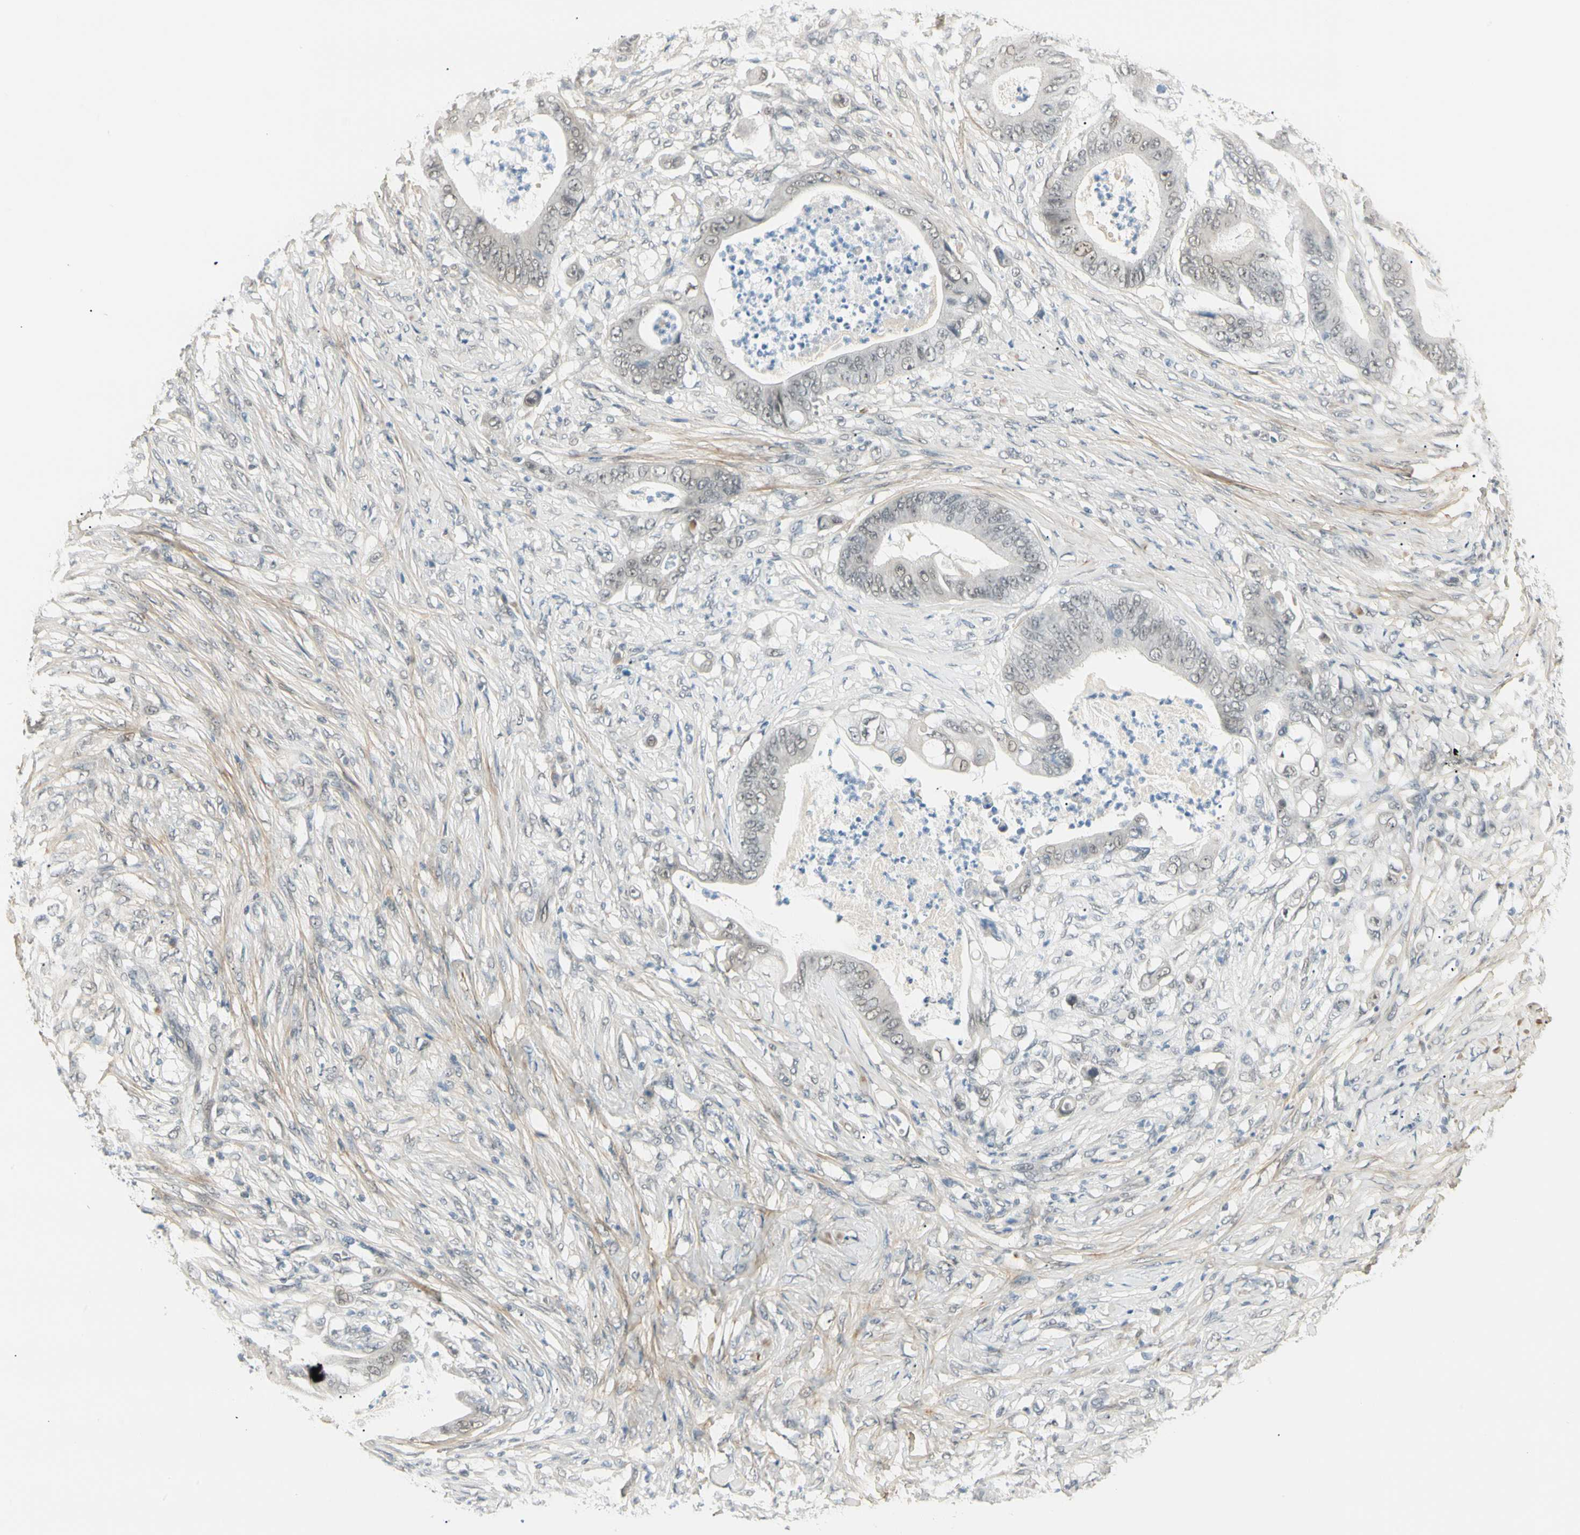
{"staining": {"intensity": "negative", "quantity": "none", "location": "none"}, "tissue": "stomach cancer", "cell_type": "Tumor cells", "image_type": "cancer", "snomed": [{"axis": "morphology", "description": "Adenocarcinoma, NOS"}, {"axis": "topography", "description": "Stomach"}], "caption": "Micrograph shows no significant protein positivity in tumor cells of stomach cancer.", "gene": "ASPN", "patient": {"sex": "female", "age": 73}}